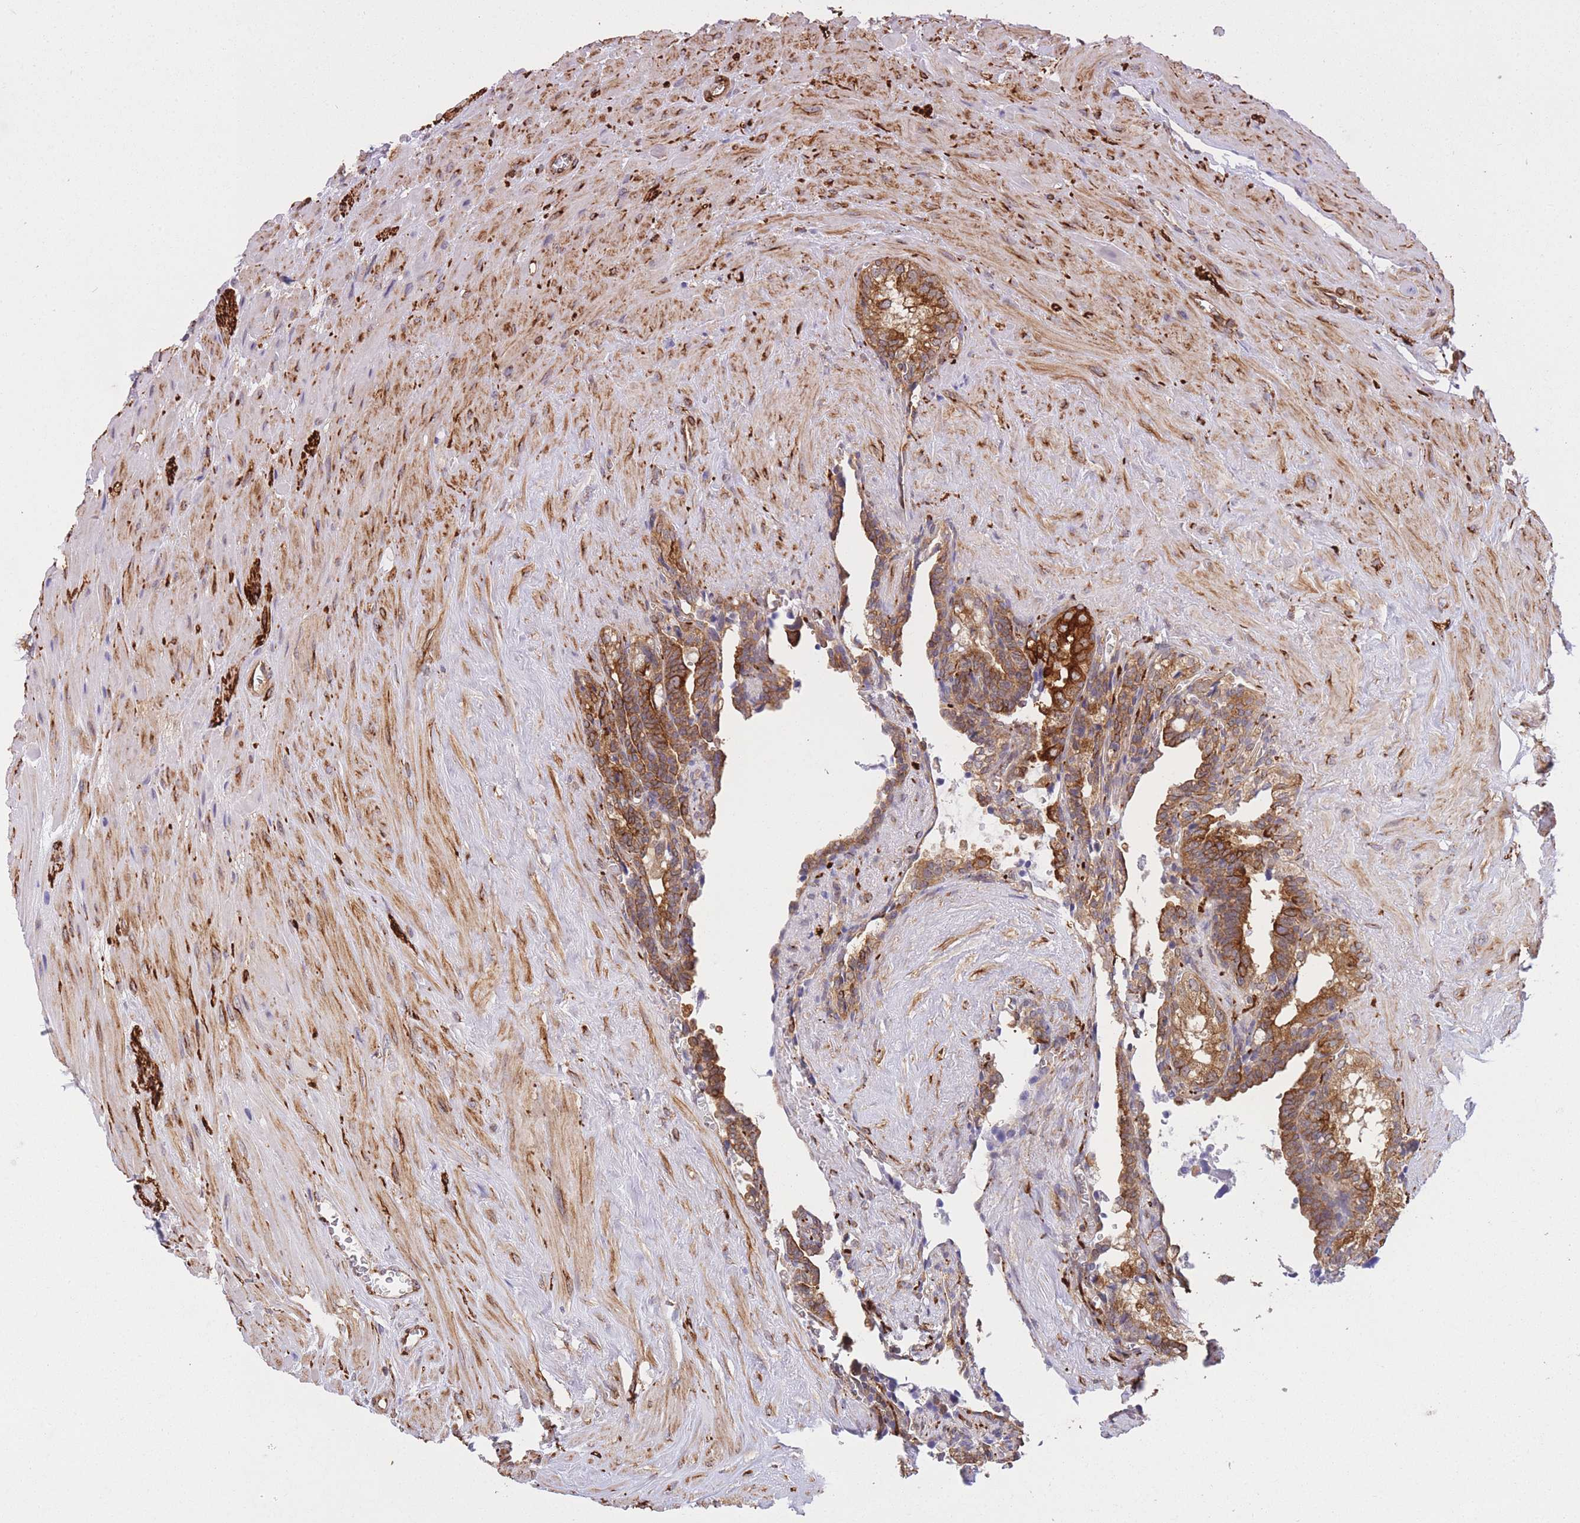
{"staining": {"intensity": "strong", "quantity": "25%-75%", "location": "cytoplasmic/membranous"}, "tissue": "seminal vesicle", "cell_type": "Glandular cells", "image_type": "normal", "snomed": [{"axis": "morphology", "description": "Normal tissue, NOS"}, {"axis": "topography", "description": "Seminal veicle"}], "caption": "Immunohistochemical staining of benign seminal vesicle reveals 25%-75% levels of strong cytoplasmic/membranous protein positivity in about 25%-75% of glandular cells.", "gene": "EXOSC8", "patient": {"sex": "male", "age": 68}}